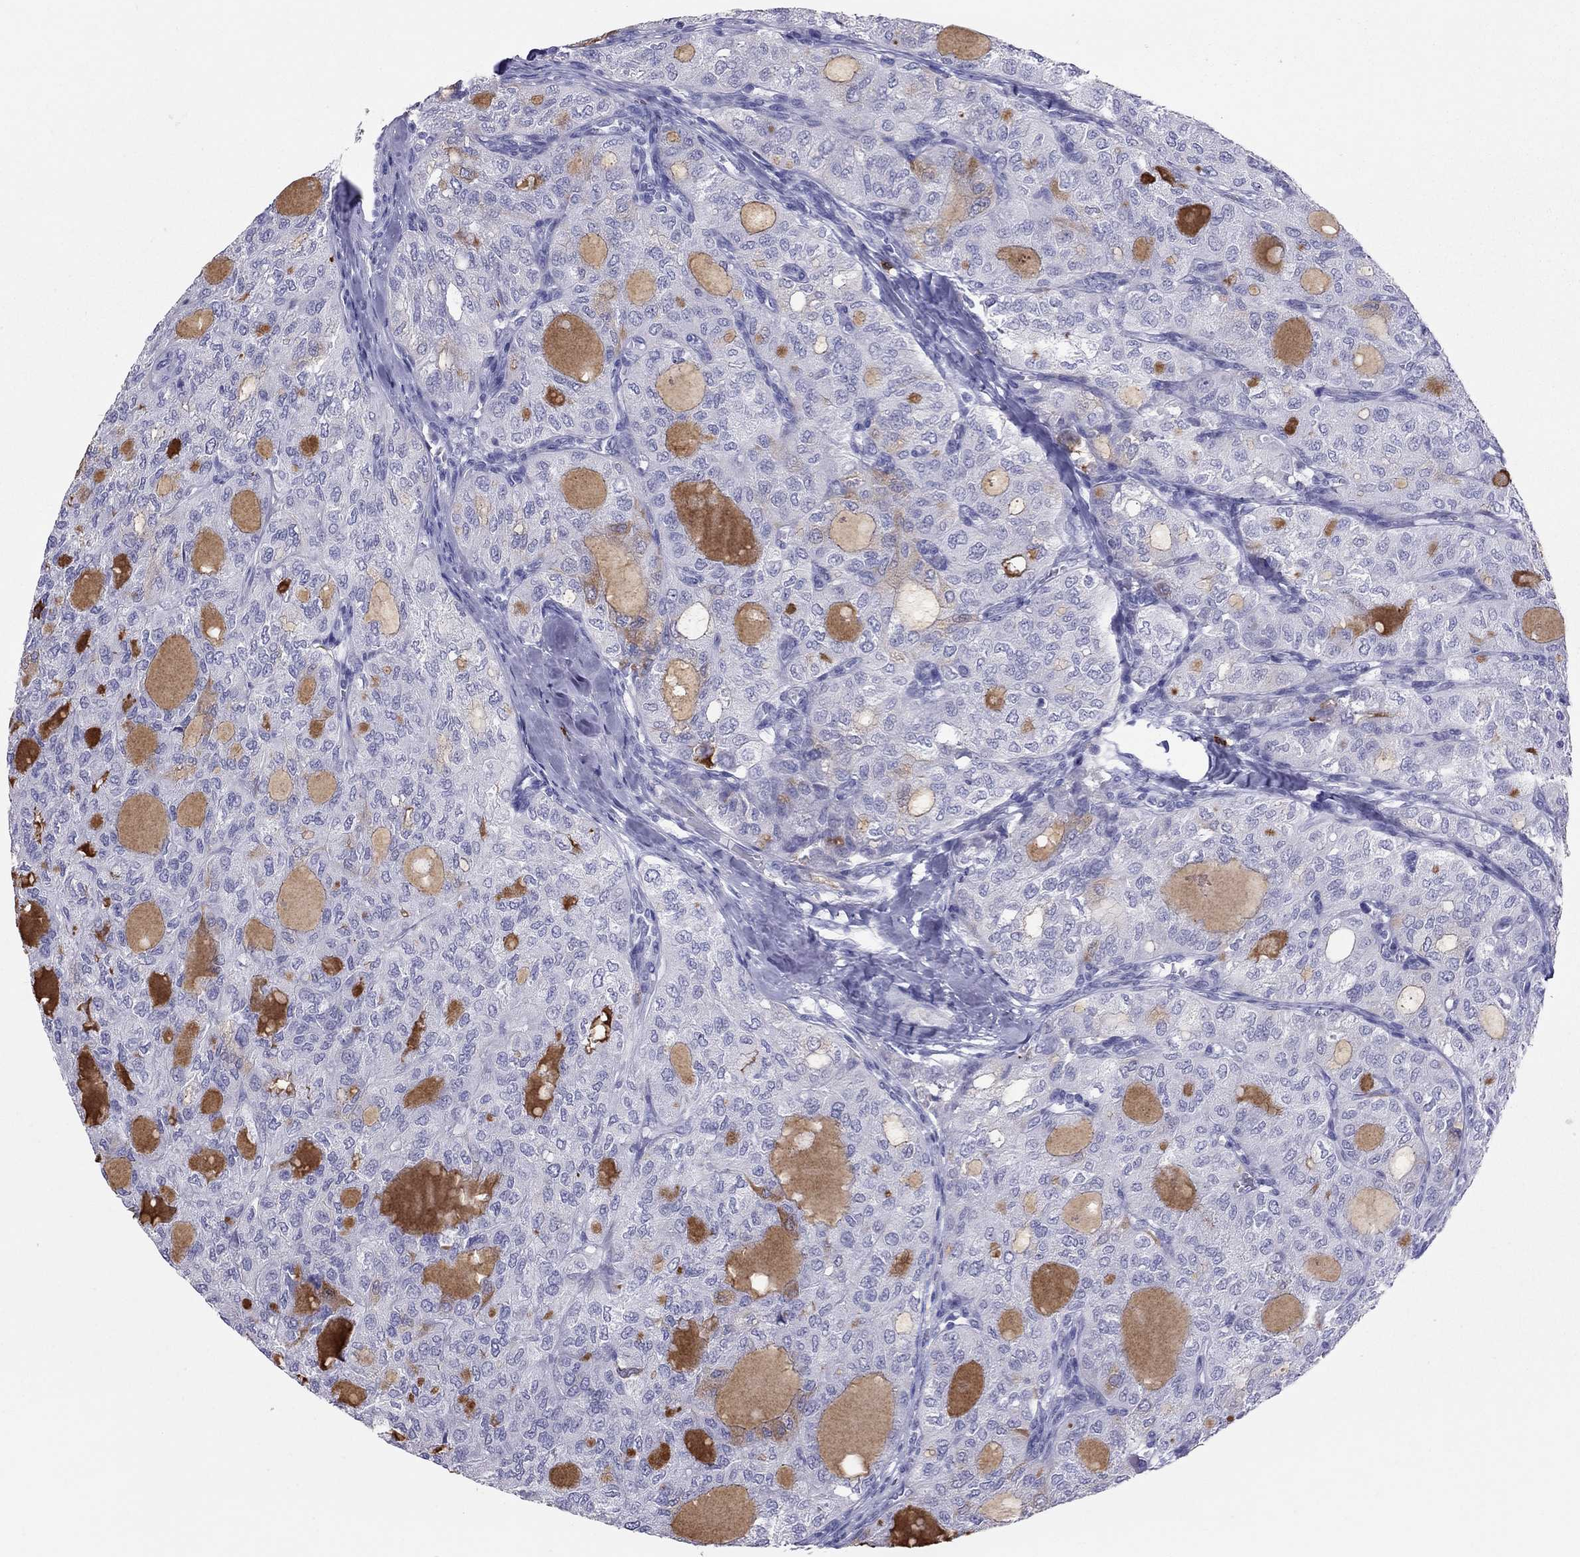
{"staining": {"intensity": "negative", "quantity": "none", "location": "none"}, "tissue": "thyroid cancer", "cell_type": "Tumor cells", "image_type": "cancer", "snomed": [{"axis": "morphology", "description": "Follicular adenoma carcinoma, NOS"}, {"axis": "topography", "description": "Thyroid gland"}], "caption": "The immunohistochemistry (IHC) micrograph has no significant staining in tumor cells of thyroid cancer tissue.", "gene": "IL17REL", "patient": {"sex": "male", "age": 75}}